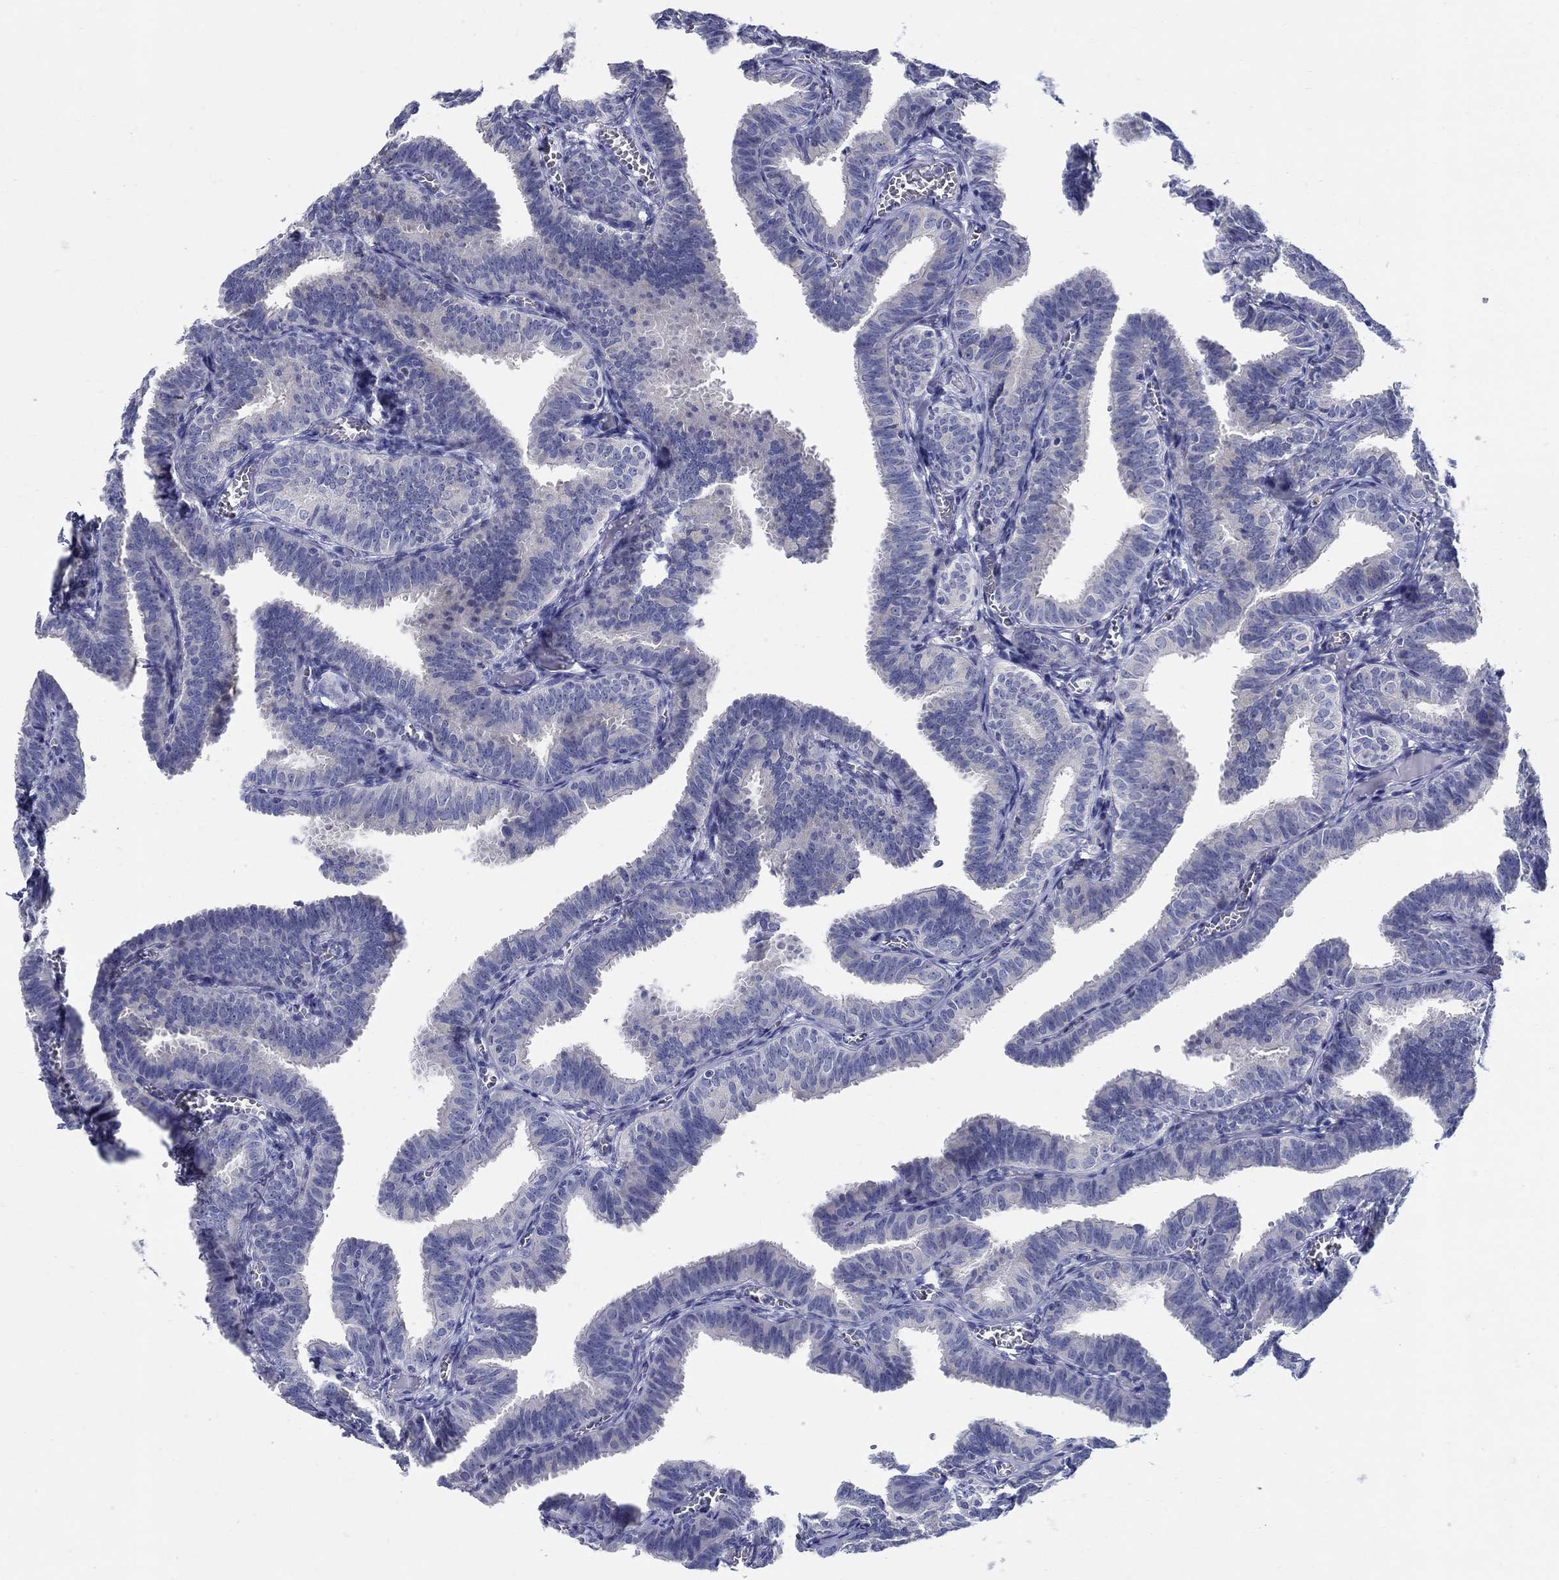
{"staining": {"intensity": "negative", "quantity": "none", "location": "none"}, "tissue": "fallopian tube", "cell_type": "Glandular cells", "image_type": "normal", "snomed": [{"axis": "morphology", "description": "Normal tissue, NOS"}, {"axis": "topography", "description": "Fallopian tube"}], "caption": "A high-resolution image shows IHC staining of normal fallopian tube, which demonstrates no significant positivity in glandular cells. (Brightfield microscopy of DAB immunohistochemistry (IHC) at high magnification).", "gene": "CRYGA", "patient": {"sex": "female", "age": 25}}